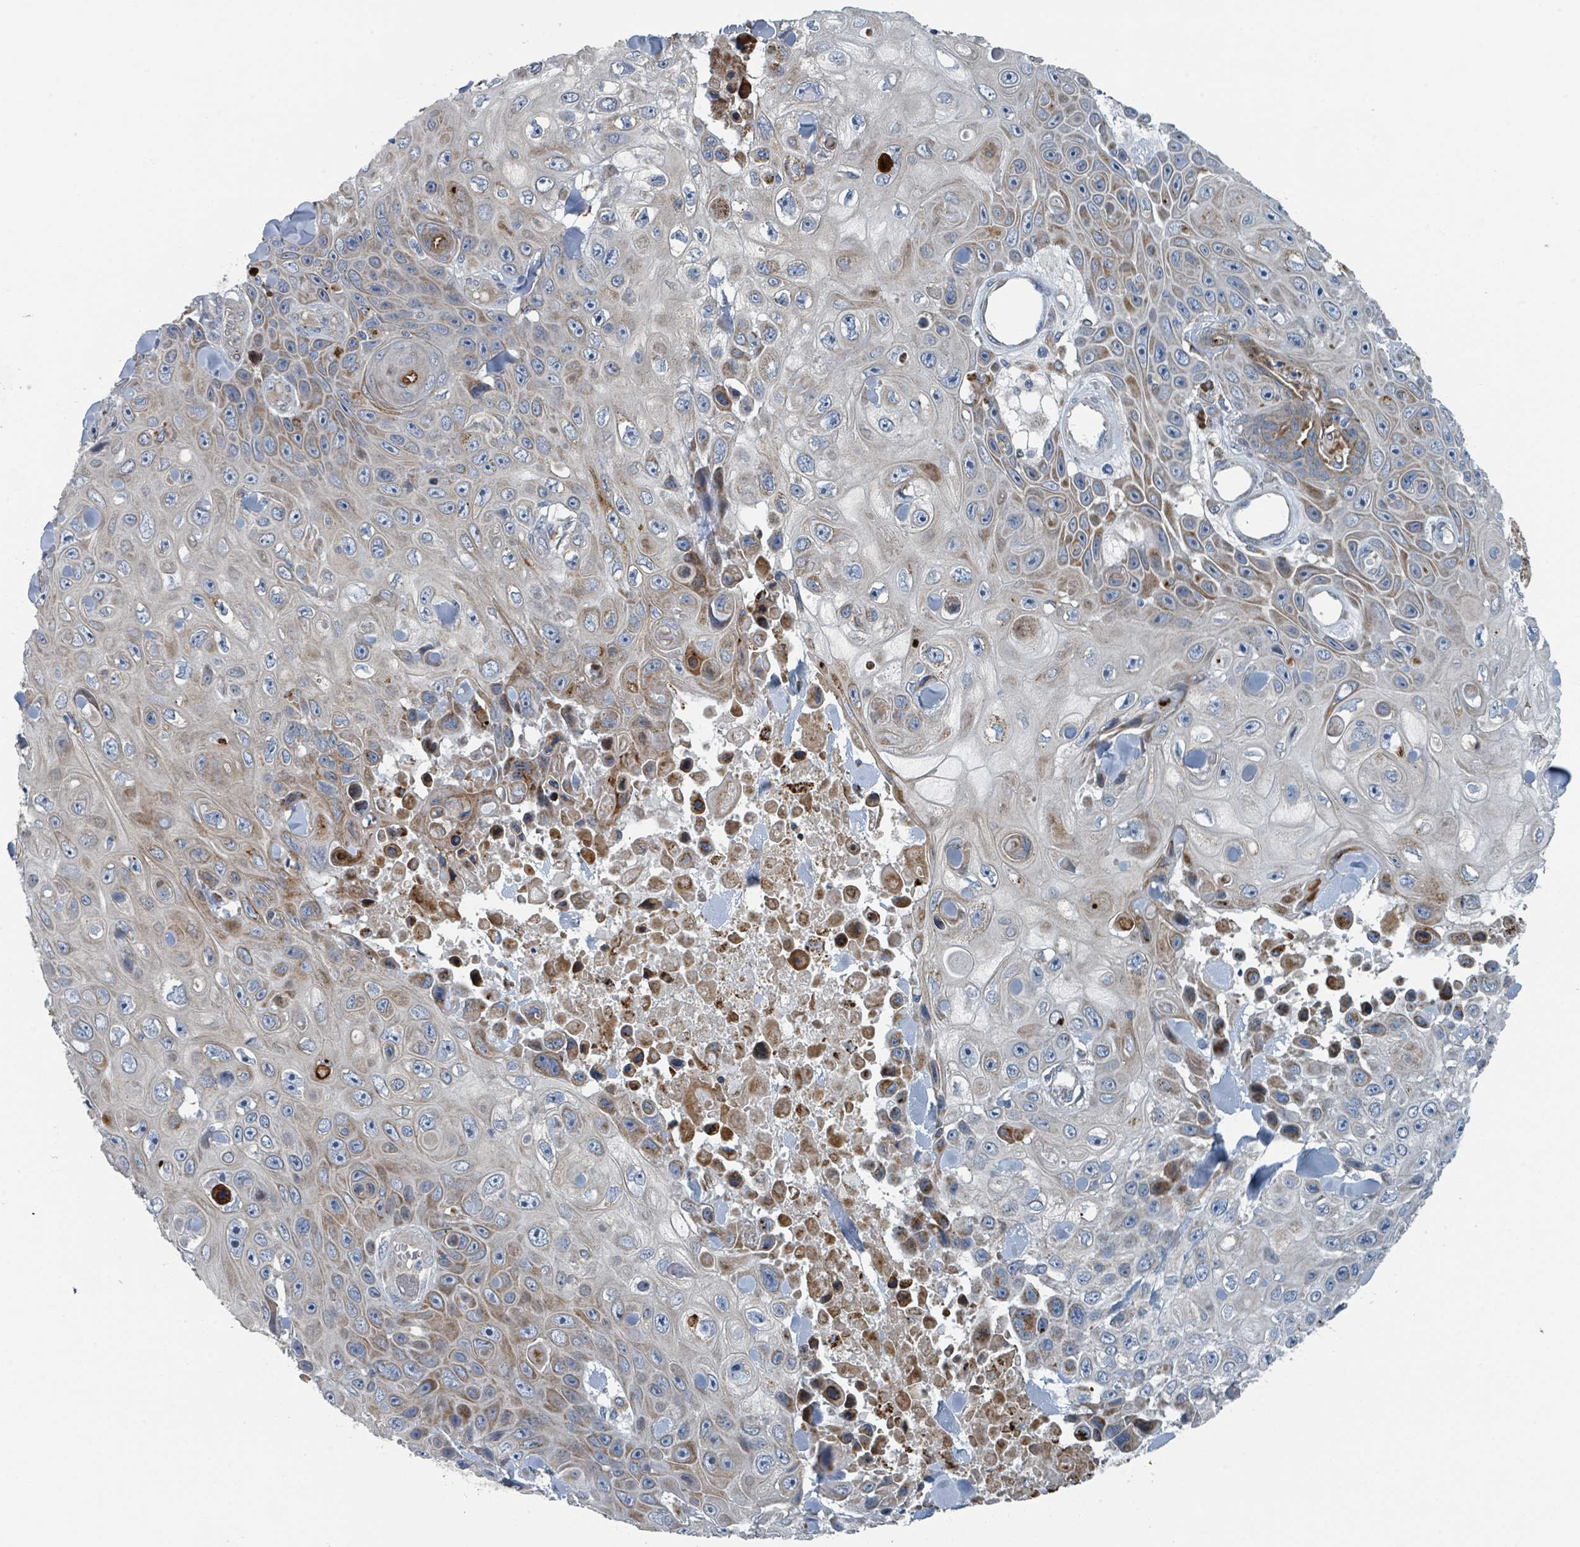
{"staining": {"intensity": "moderate", "quantity": "25%-75%", "location": "cytoplasmic/membranous"}, "tissue": "skin cancer", "cell_type": "Tumor cells", "image_type": "cancer", "snomed": [{"axis": "morphology", "description": "Squamous cell carcinoma, NOS"}, {"axis": "topography", "description": "Skin"}], "caption": "IHC of human skin squamous cell carcinoma reveals medium levels of moderate cytoplasmic/membranous expression in about 25%-75% of tumor cells.", "gene": "DIPK2A", "patient": {"sex": "male", "age": 82}}